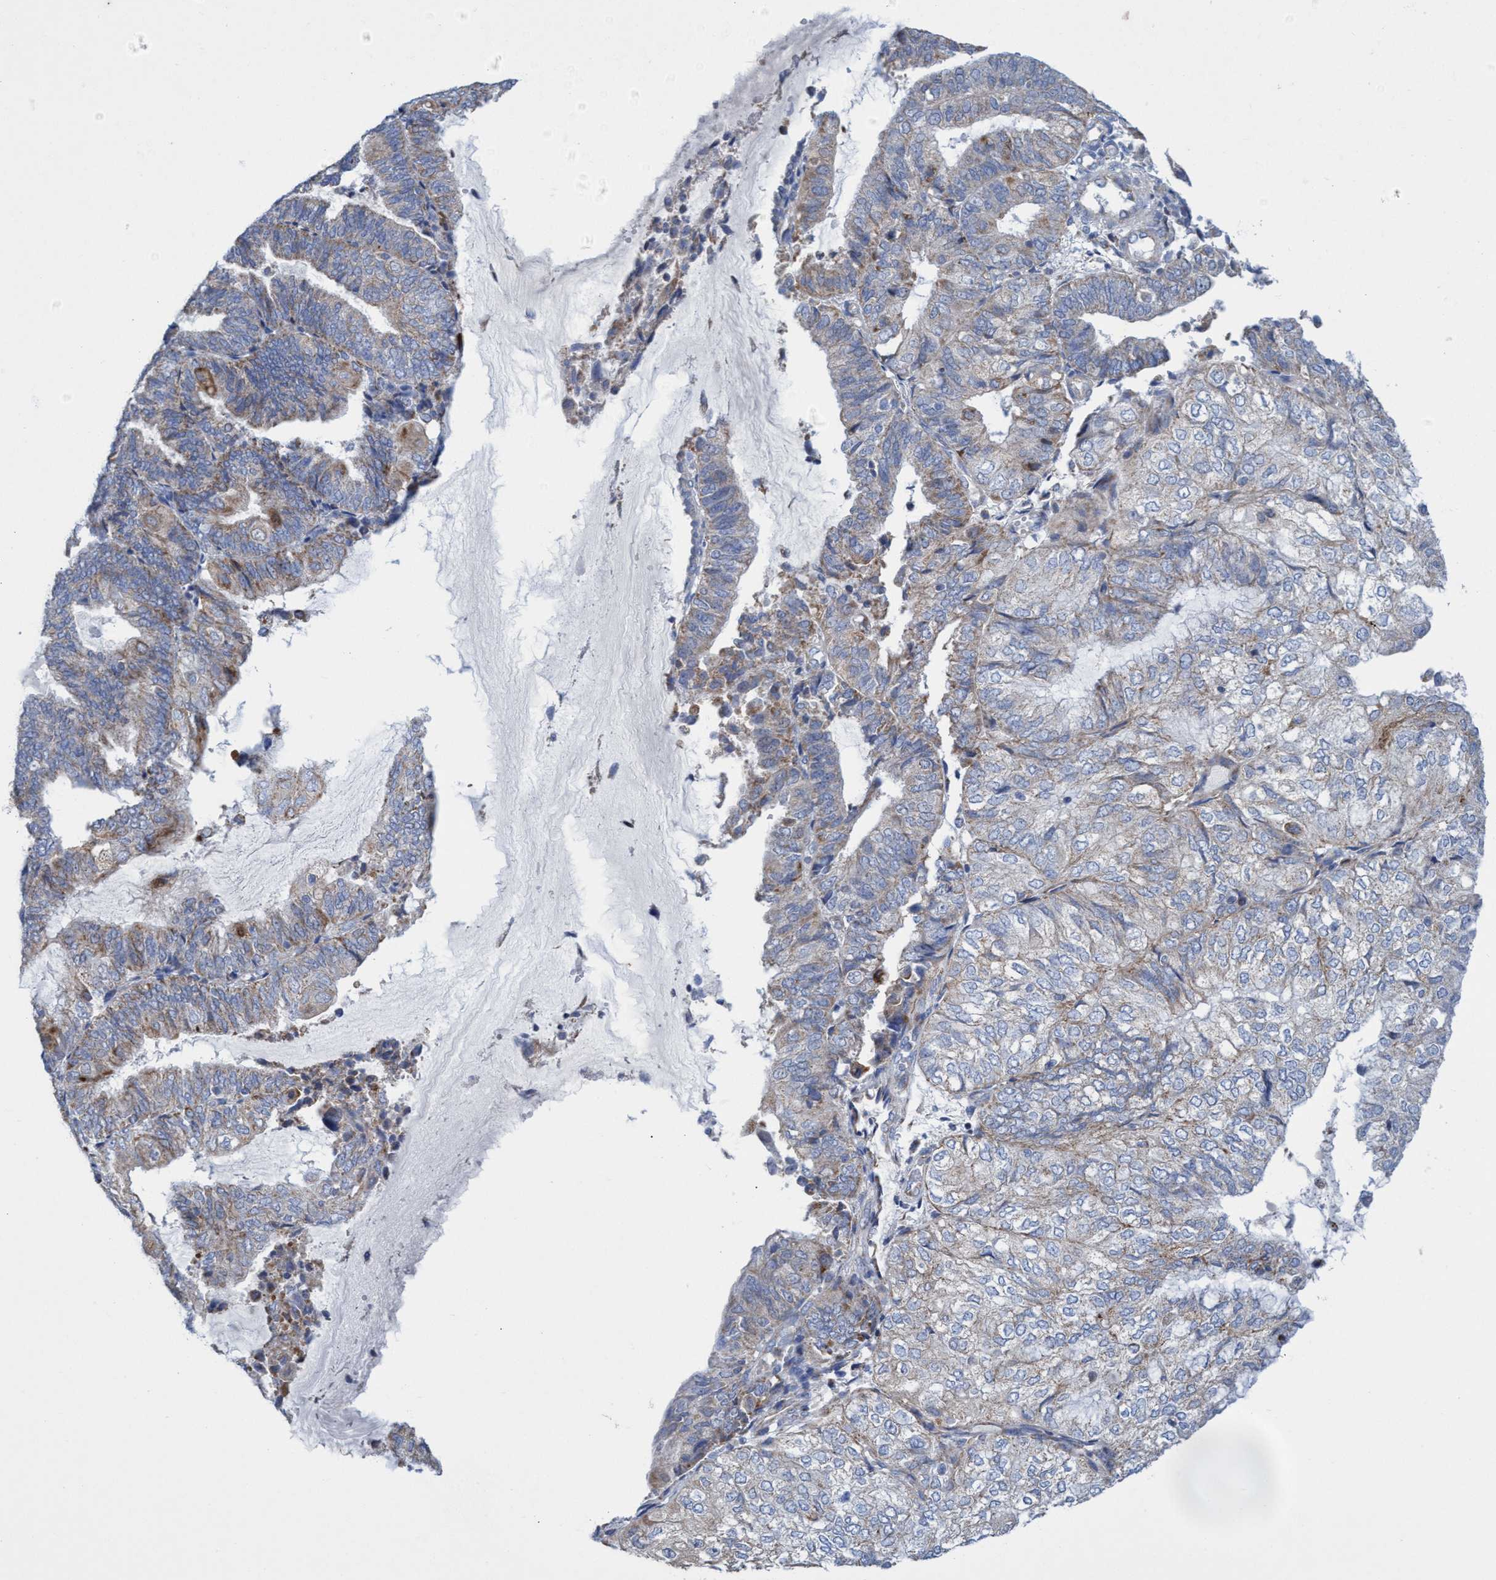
{"staining": {"intensity": "weak", "quantity": "25%-75%", "location": "cytoplasmic/membranous"}, "tissue": "endometrial cancer", "cell_type": "Tumor cells", "image_type": "cancer", "snomed": [{"axis": "morphology", "description": "Adenocarcinoma, NOS"}, {"axis": "topography", "description": "Endometrium"}], "caption": "Immunohistochemistry (IHC) (DAB (3,3'-diaminobenzidine)) staining of endometrial cancer (adenocarcinoma) shows weak cytoplasmic/membranous protein expression in approximately 25%-75% of tumor cells.", "gene": "ZNF750", "patient": {"sex": "female", "age": 81}}